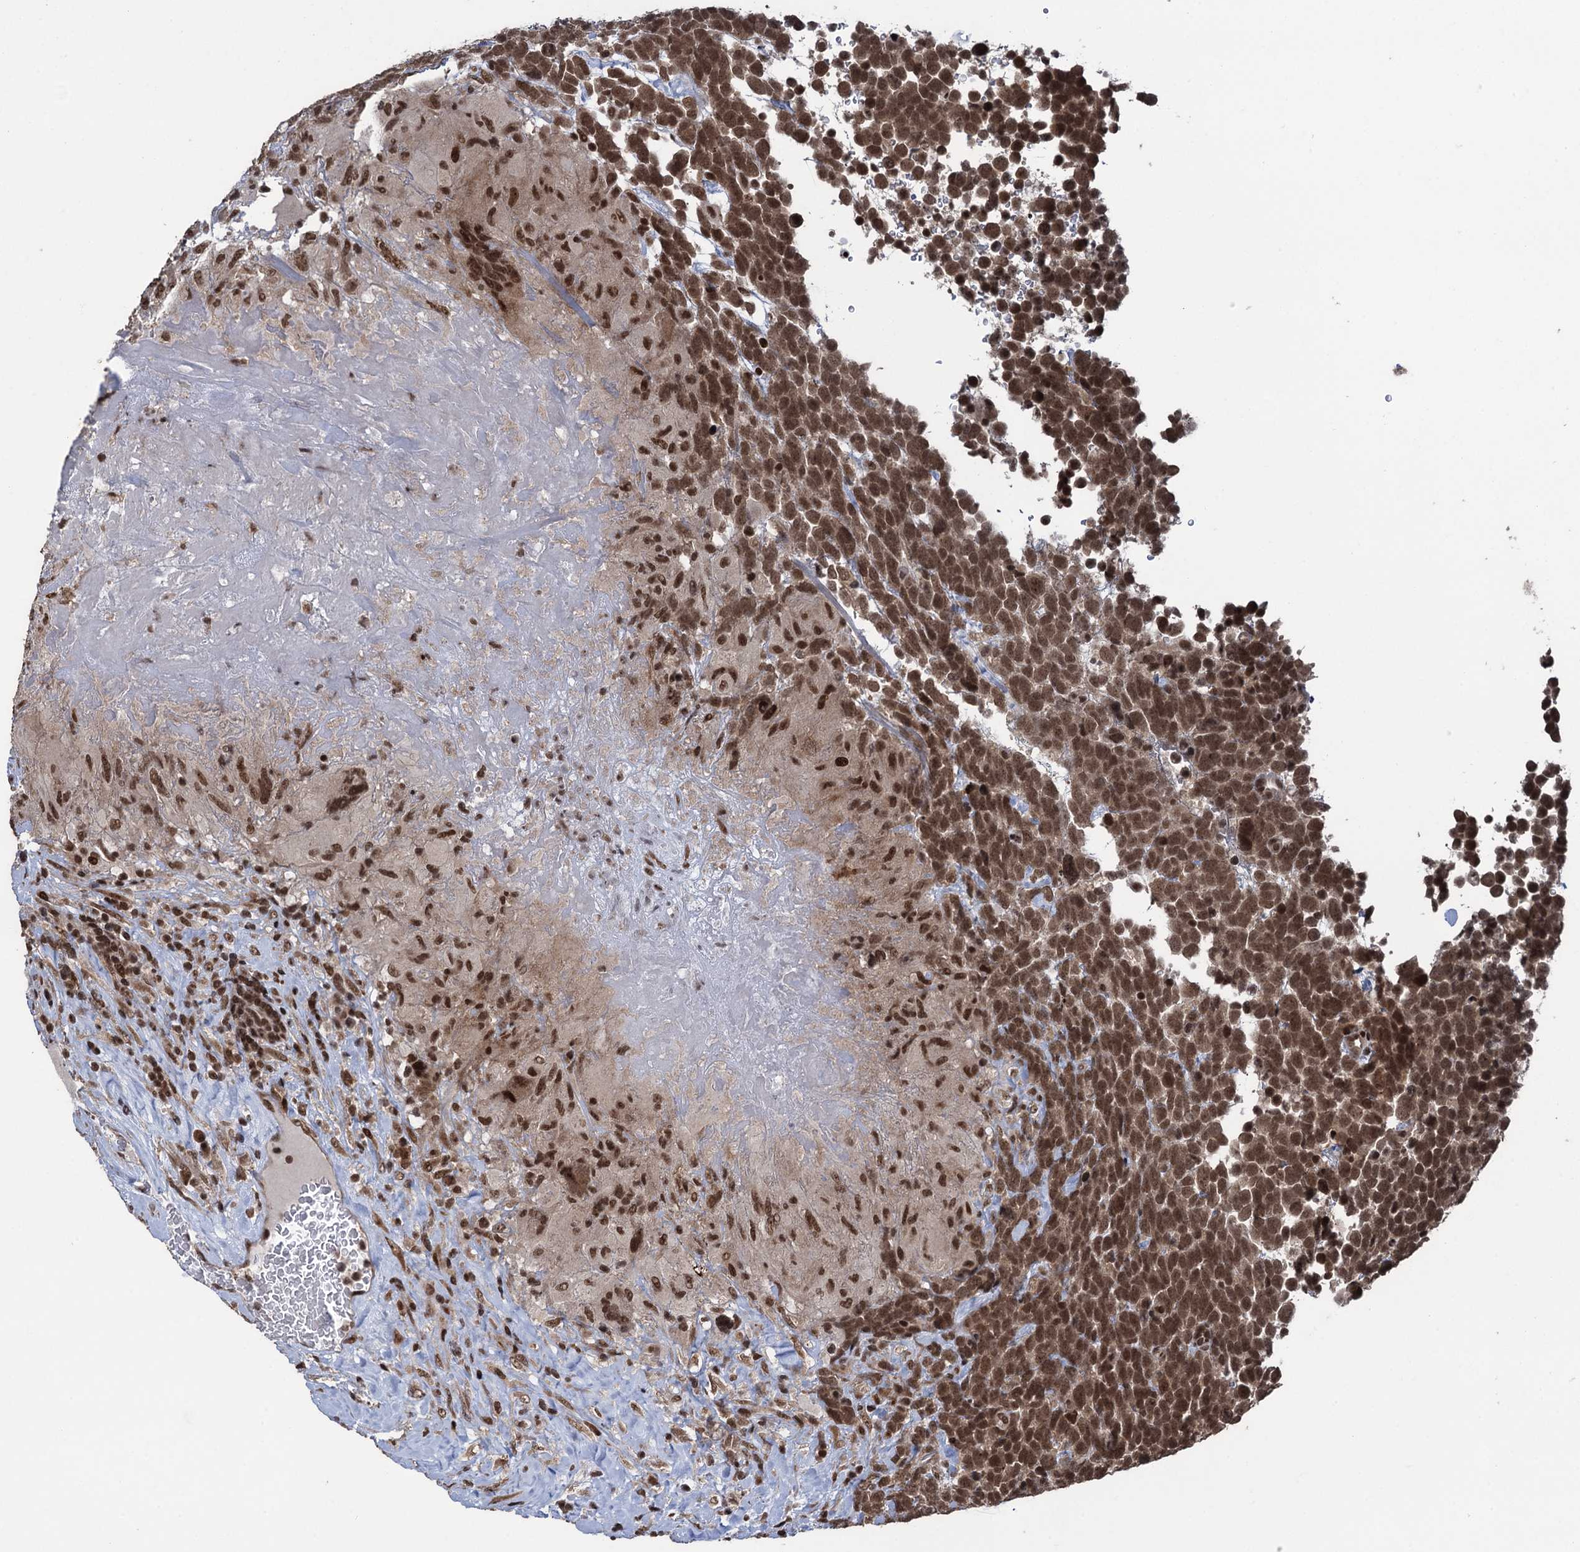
{"staining": {"intensity": "strong", "quantity": ">75%", "location": "nuclear"}, "tissue": "urothelial cancer", "cell_type": "Tumor cells", "image_type": "cancer", "snomed": [{"axis": "morphology", "description": "Urothelial carcinoma, High grade"}, {"axis": "topography", "description": "Urinary bladder"}], "caption": "DAB (3,3'-diaminobenzidine) immunohistochemical staining of urothelial cancer exhibits strong nuclear protein expression in approximately >75% of tumor cells.", "gene": "ZNF169", "patient": {"sex": "female", "age": 82}}